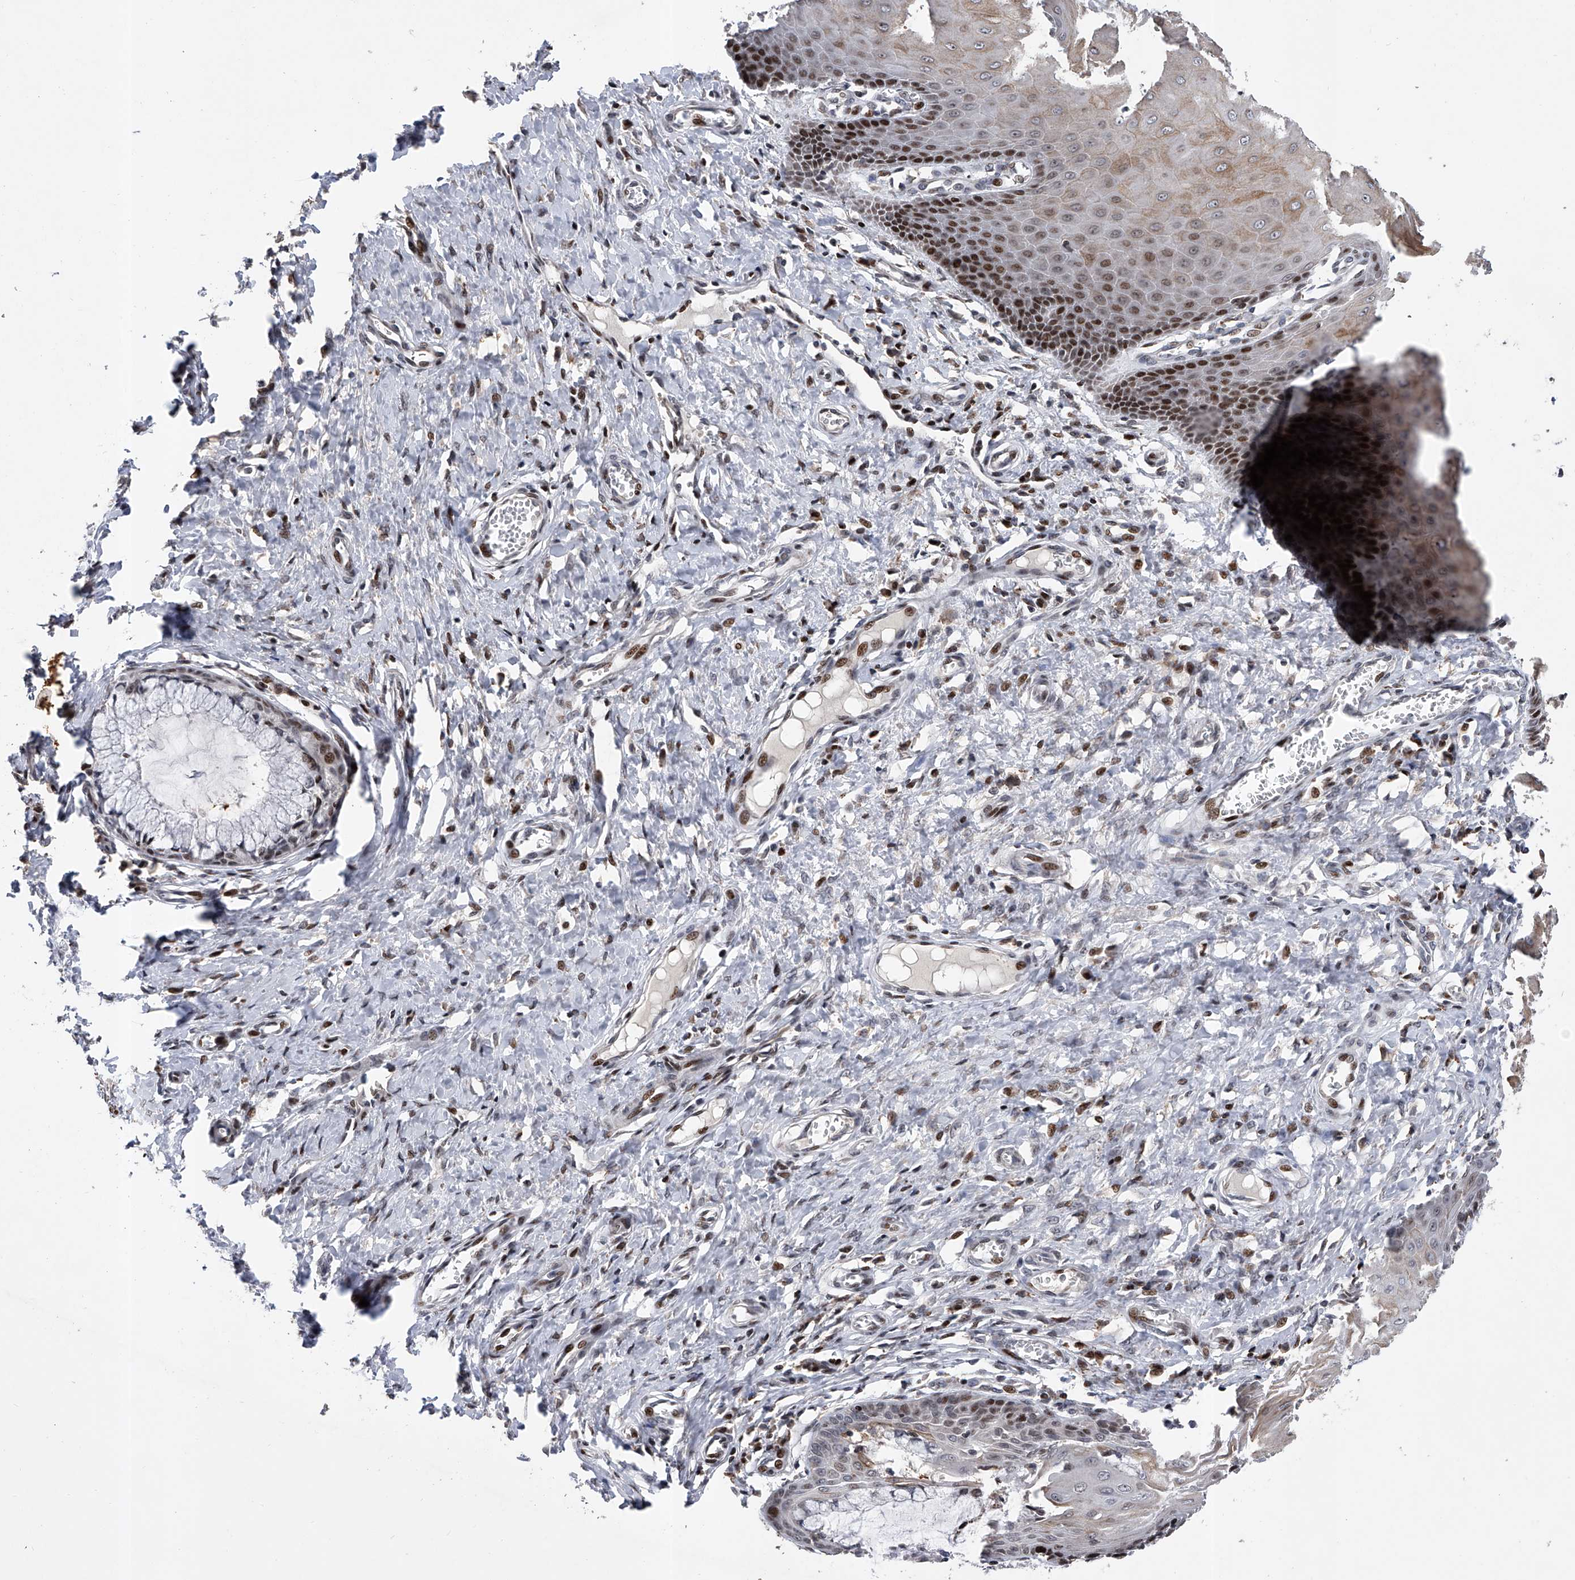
{"staining": {"intensity": "negative", "quantity": "none", "location": "none"}, "tissue": "cervix", "cell_type": "Glandular cells", "image_type": "normal", "snomed": [{"axis": "morphology", "description": "Normal tissue, NOS"}, {"axis": "topography", "description": "Cervix"}], "caption": "Immunohistochemistry image of benign cervix stained for a protein (brown), which displays no expression in glandular cells. (DAB (3,3'-diaminobenzidine) immunohistochemistry (IHC), high magnification).", "gene": "RWDD2A", "patient": {"sex": "female", "age": 55}}